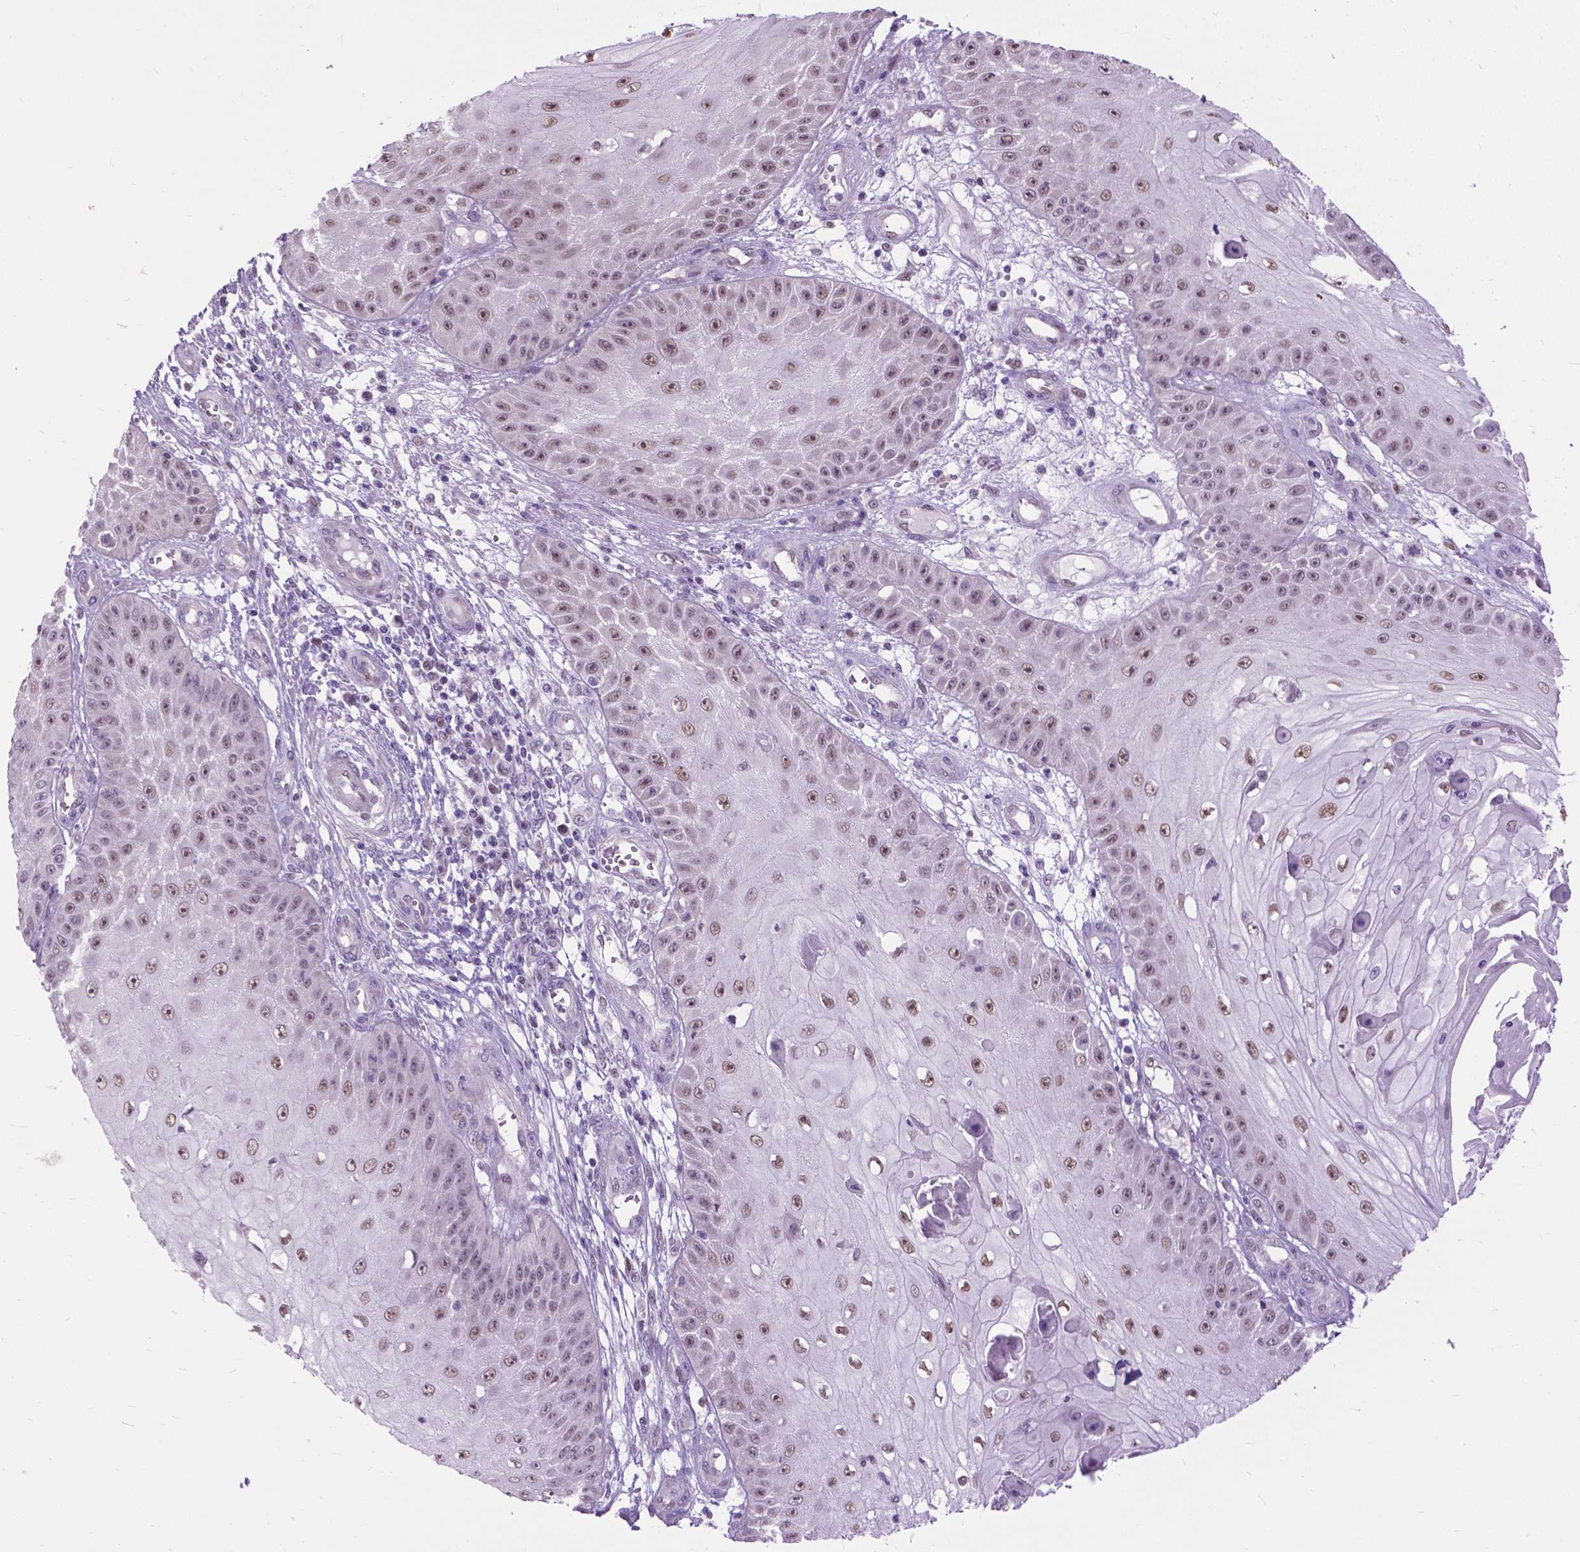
{"staining": {"intensity": "moderate", "quantity": ">75%", "location": "nuclear"}, "tissue": "skin cancer", "cell_type": "Tumor cells", "image_type": "cancer", "snomed": [{"axis": "morphology", "description": "Squamous cell carcinoma, NOS"}, {"axis": "topography", "description": "Skin"}], "caption": "Brown immunohistochemical staining in human skin squamous cell carcinoma demonstrates moderate nuclear positivity in about >75% of tumor cells.", "gene": "APCDD1L", "patient": {"sex": "male", "age": 70}}